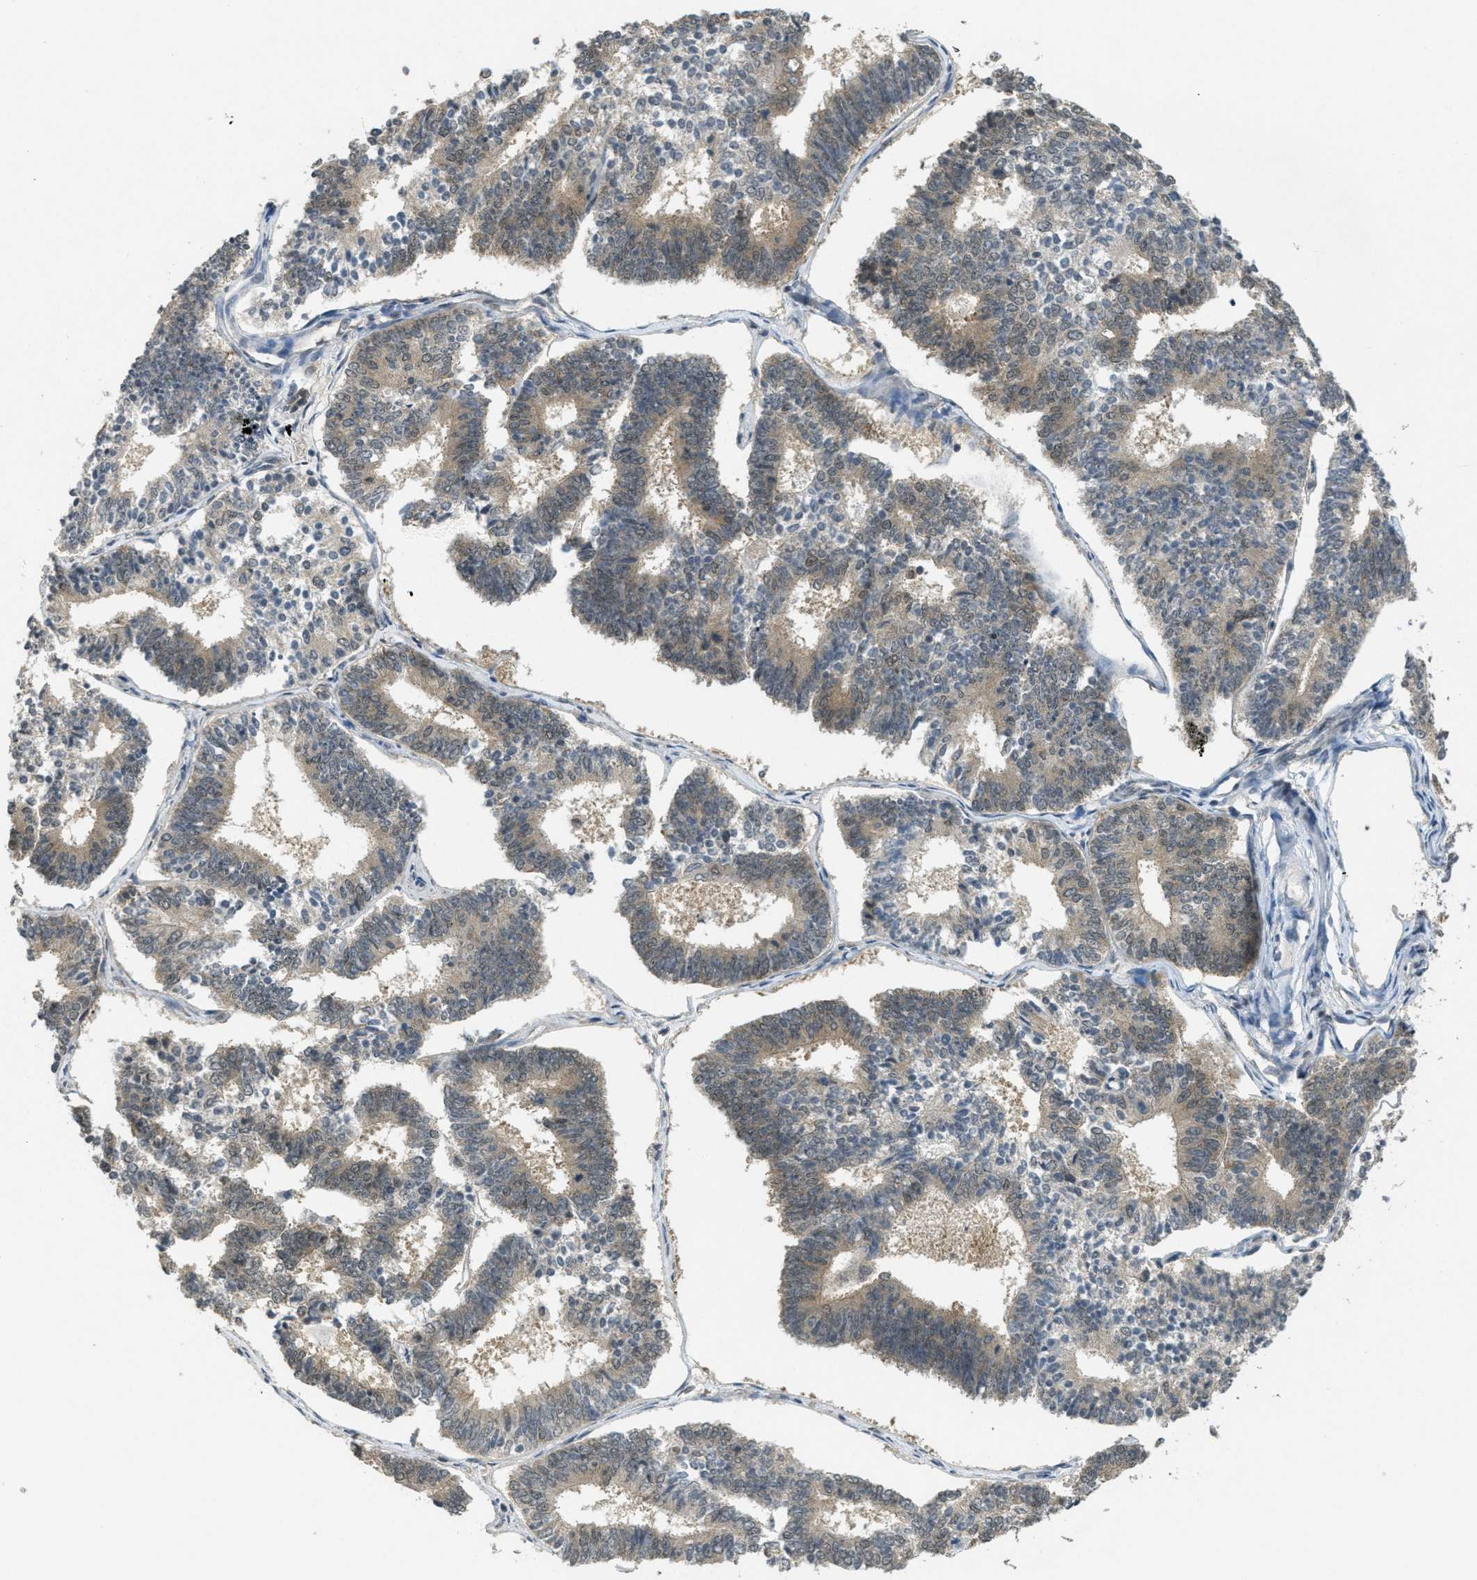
{"staining": {"intensity": "weak", "quantity": ">75%", "location": "cytoplasmic/membranous,nuclear"}, "tissue": "endometrial cancer", "cell_type": "Tumor cells", "image_type": "cancer", "snomed": [{"axis": "morphology", "description": "Adenocarcinoma, NOS"}, {"axis": "topography", "description": "Endometrium"}], "caption": "Immunohistochemical staining of human endometrial adenocarcinoma reveals weak cytoplasmic/membranous and nuclear protein positivity in approximately >75% of tumor cells. (IHC, brightfield microscopy, high magnification).", "gene": "DNAJB1", "patient": {"sex": "female", "age": 70}}